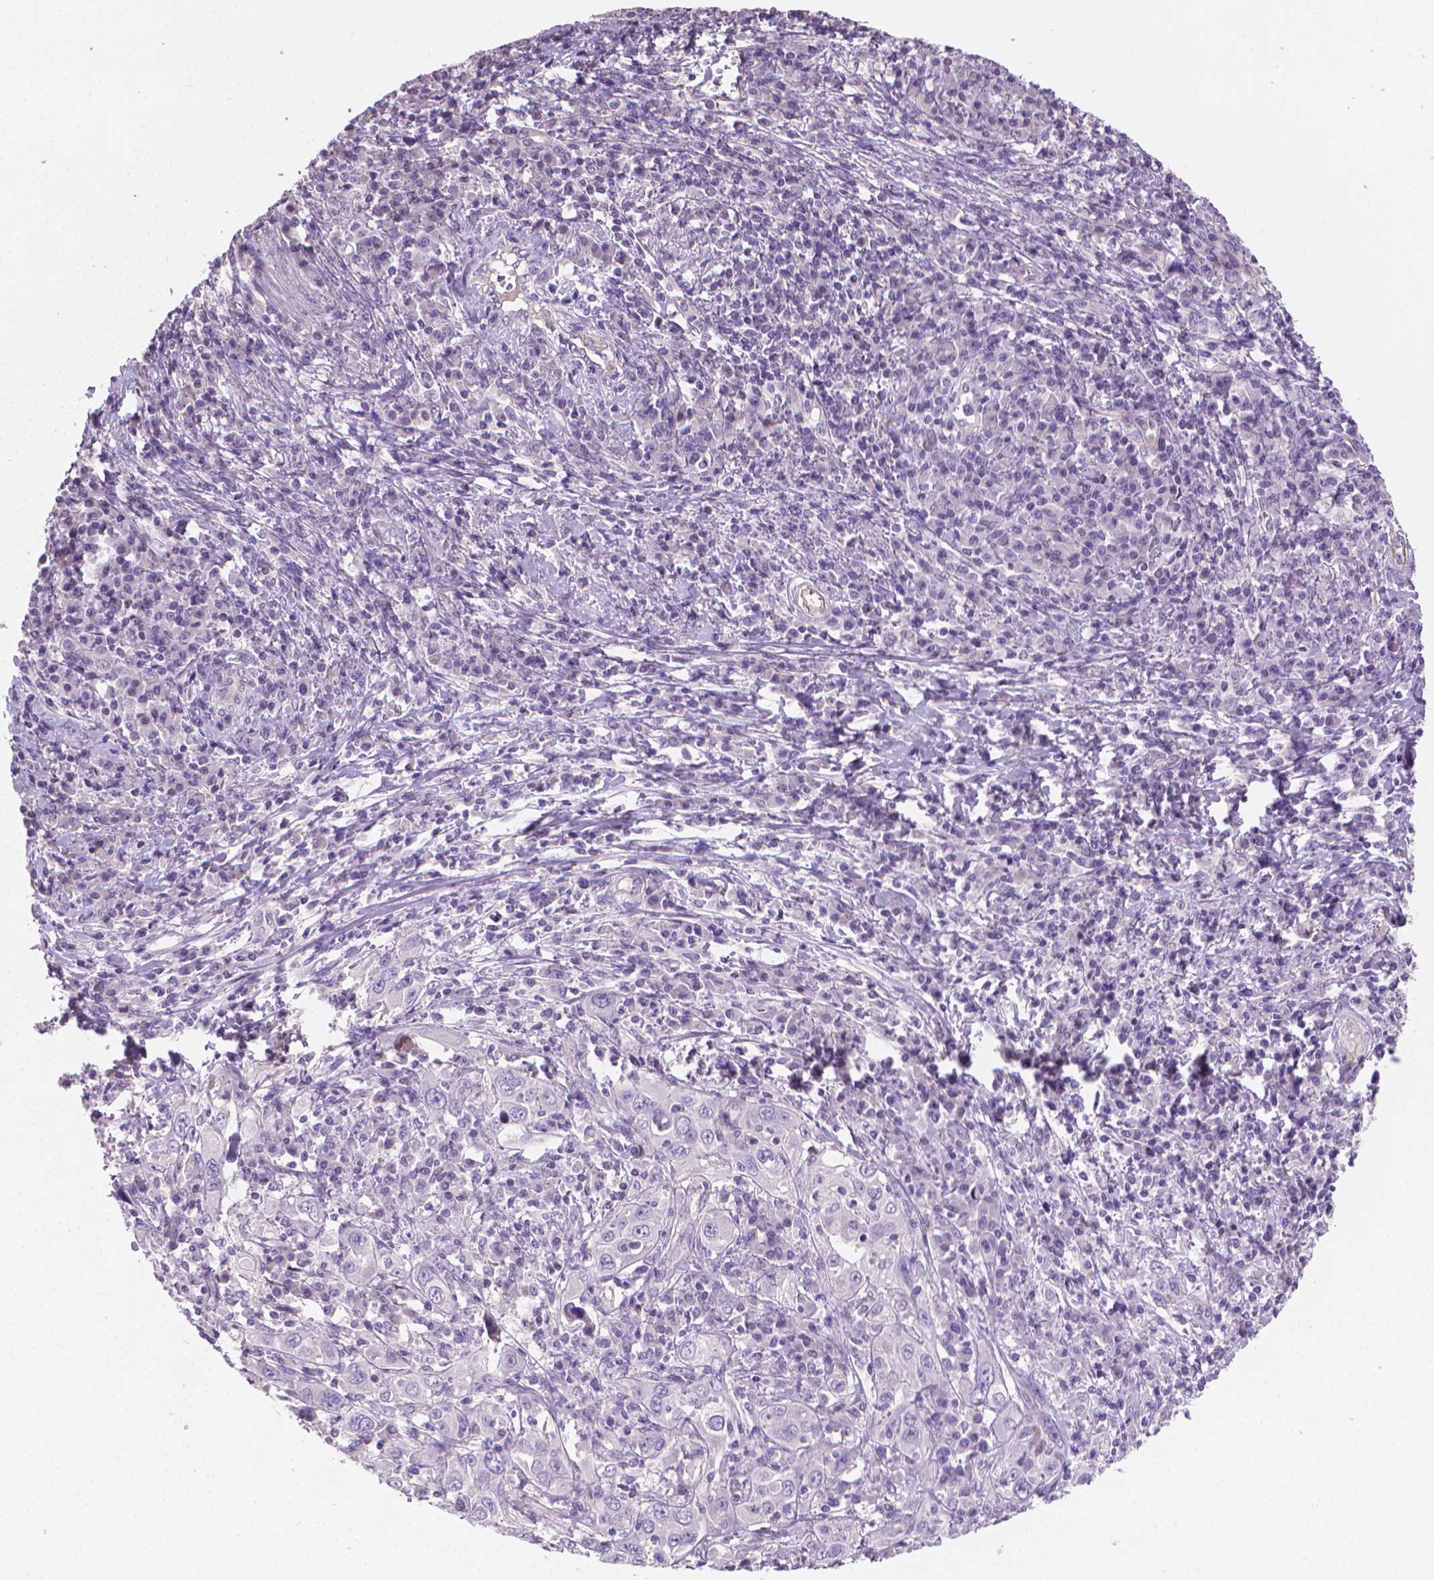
{"staining": {"intensity": "negative", "quantity": "none", "location": "none"}, "tissue": "cervical cancer", "cell_type": "Tumor cells", "image_type": "cancer", "snomed": [{"axis": "morphology", "description": "Squamous cell carcinoma, NOS"}, {"axis": "topography", "description": "Cervix"}], "caption": "Immunohistochemistry photomicrograph of squamous cell carcinoma (cervical) stained for a protein (brown), which reveals no expression in tumor cells.", "gene": "CLXN", "patient": {"sex": "female", "age": 46}}